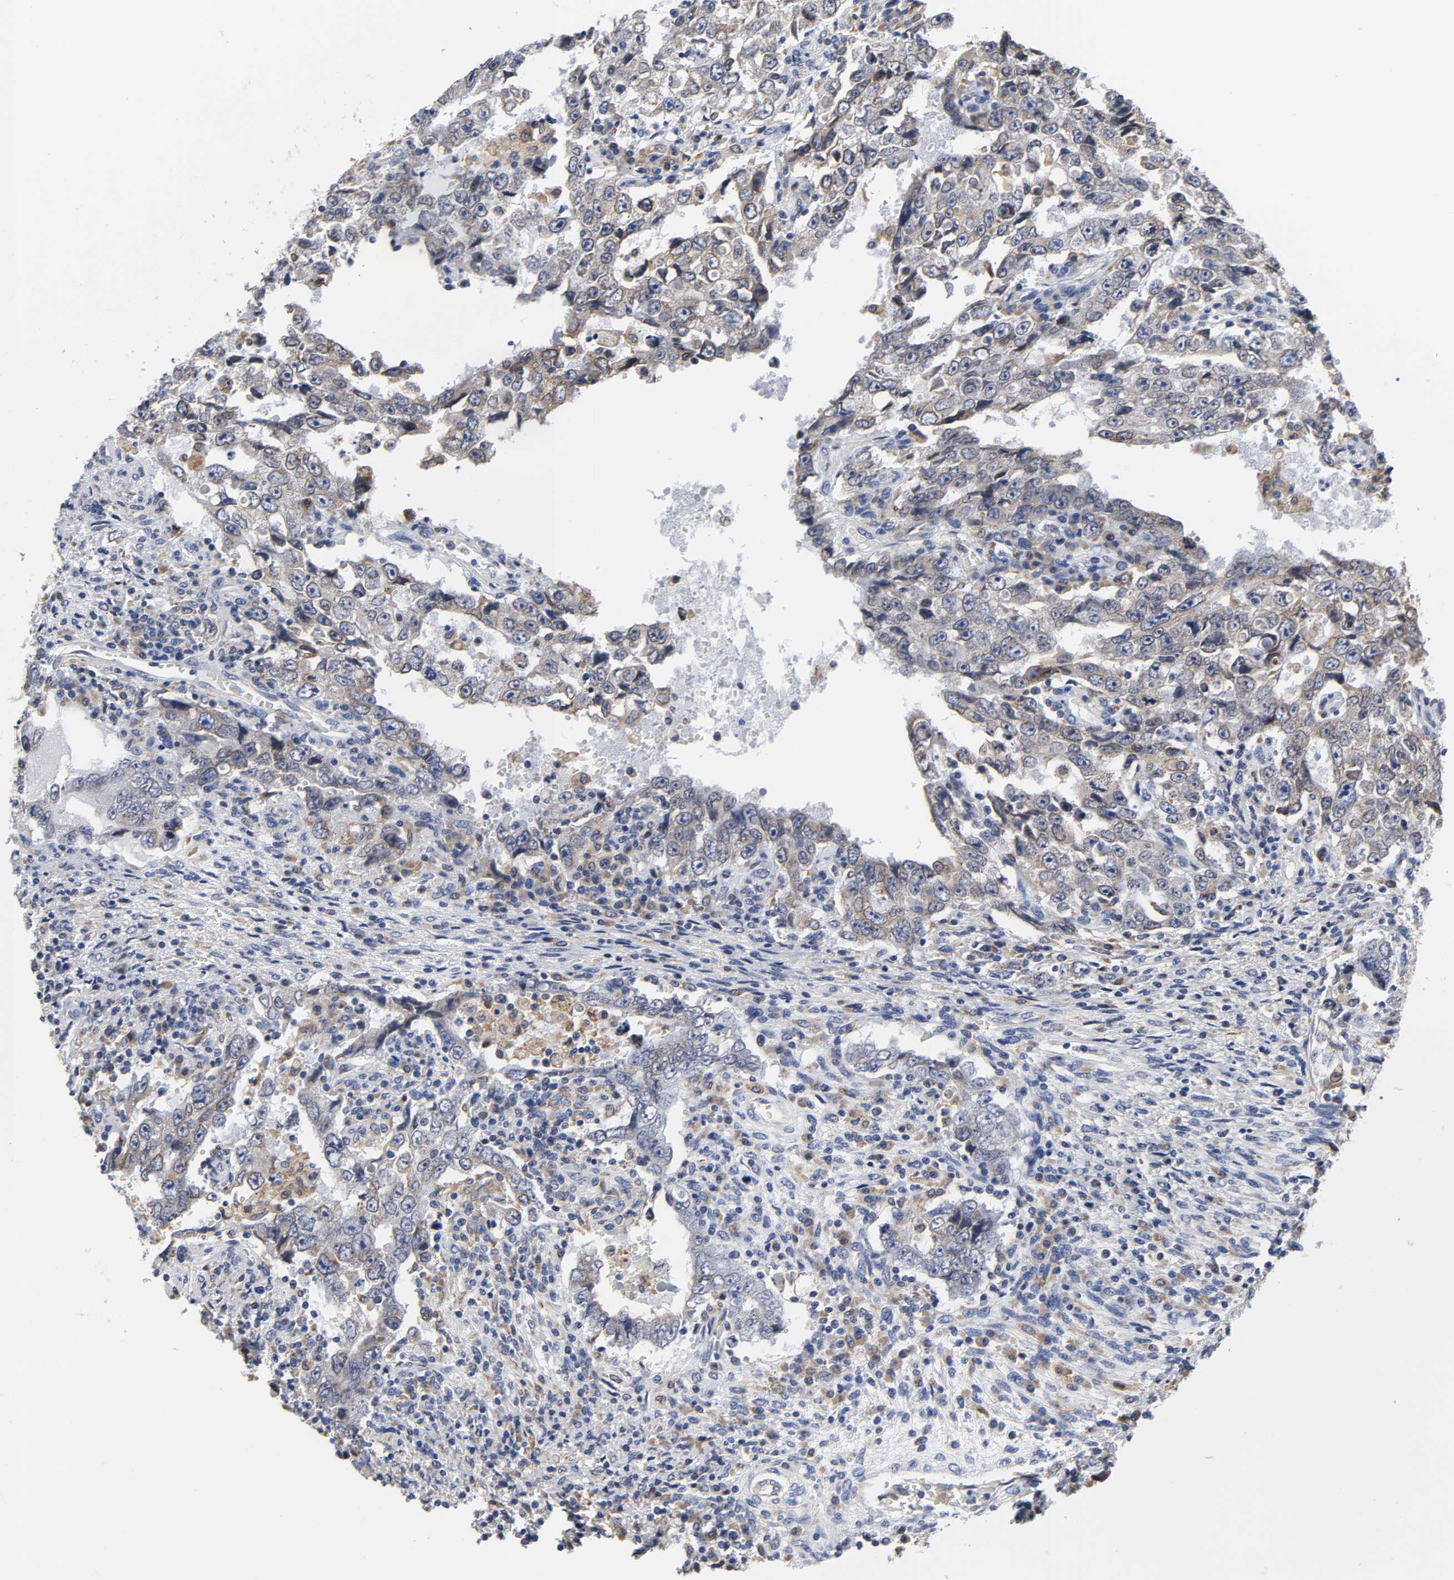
{"staining": {"intensity": "weak", "quantity": "25%-75%", "location": "cytoplasmic/membranous"}, "tissue": "testis cancer", "cell_type": "Tumor cells", "image_type": "cancer", "snomed": [{"axis": "morphology", "description": "Carcinoma, Embryonal, NOS"}, {"axis": "topography", "description": "Testis"}], "caption": "There is low levels of weak cytoplasmic/membranous positivity in tumor cells of embryonal carcinoma (testis), as demonstrated by immunohistochemical staining (brown color).", "gene": "HCK", "patient": {"sex": "male", "age": 26}}